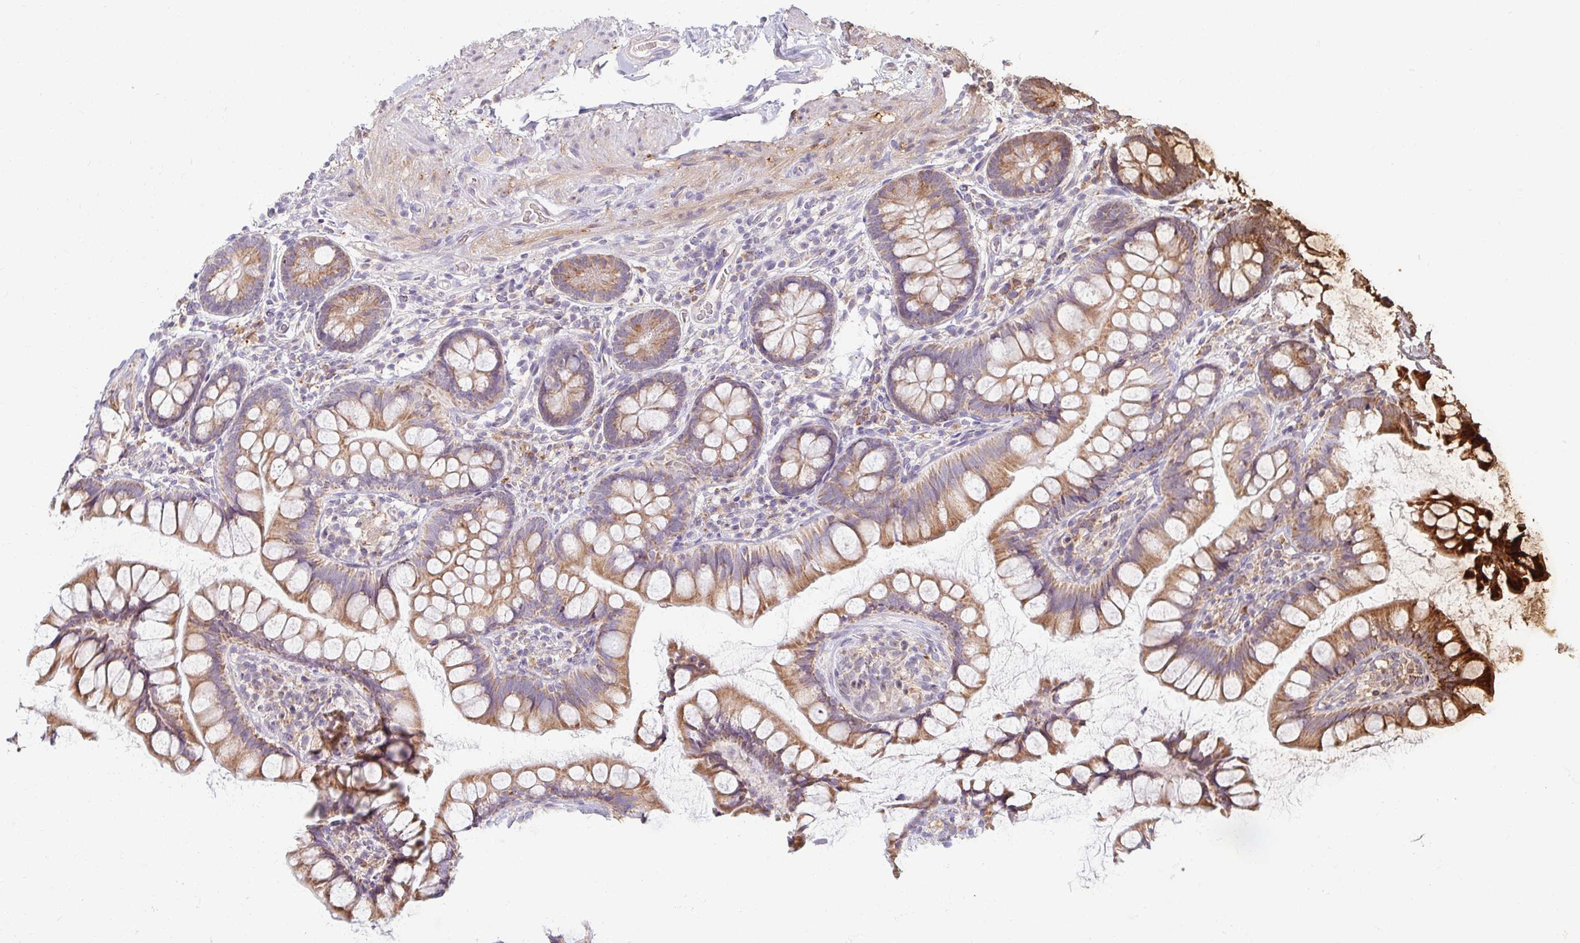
{"staining": {"intensity": "moderate", "quantity": ">75%", "location": "cytoplasmic/membranous"}, "tissue": "small intestine", "cell_type": "Glandular cells", "image_type": "normal", "snomed": [{"axis": "morphology", "description": "Normal tissue, NOS"}, {"axis": "topography", "description": "Small intestine"}], "caption": "The photomicrograph reveals a brown stain indicating the presence of a protein in the cytoplasmic/membranous of glandular cells in small intestine.", "gene": "SKP2", "patient": {"sex": "male", "age": 70}}